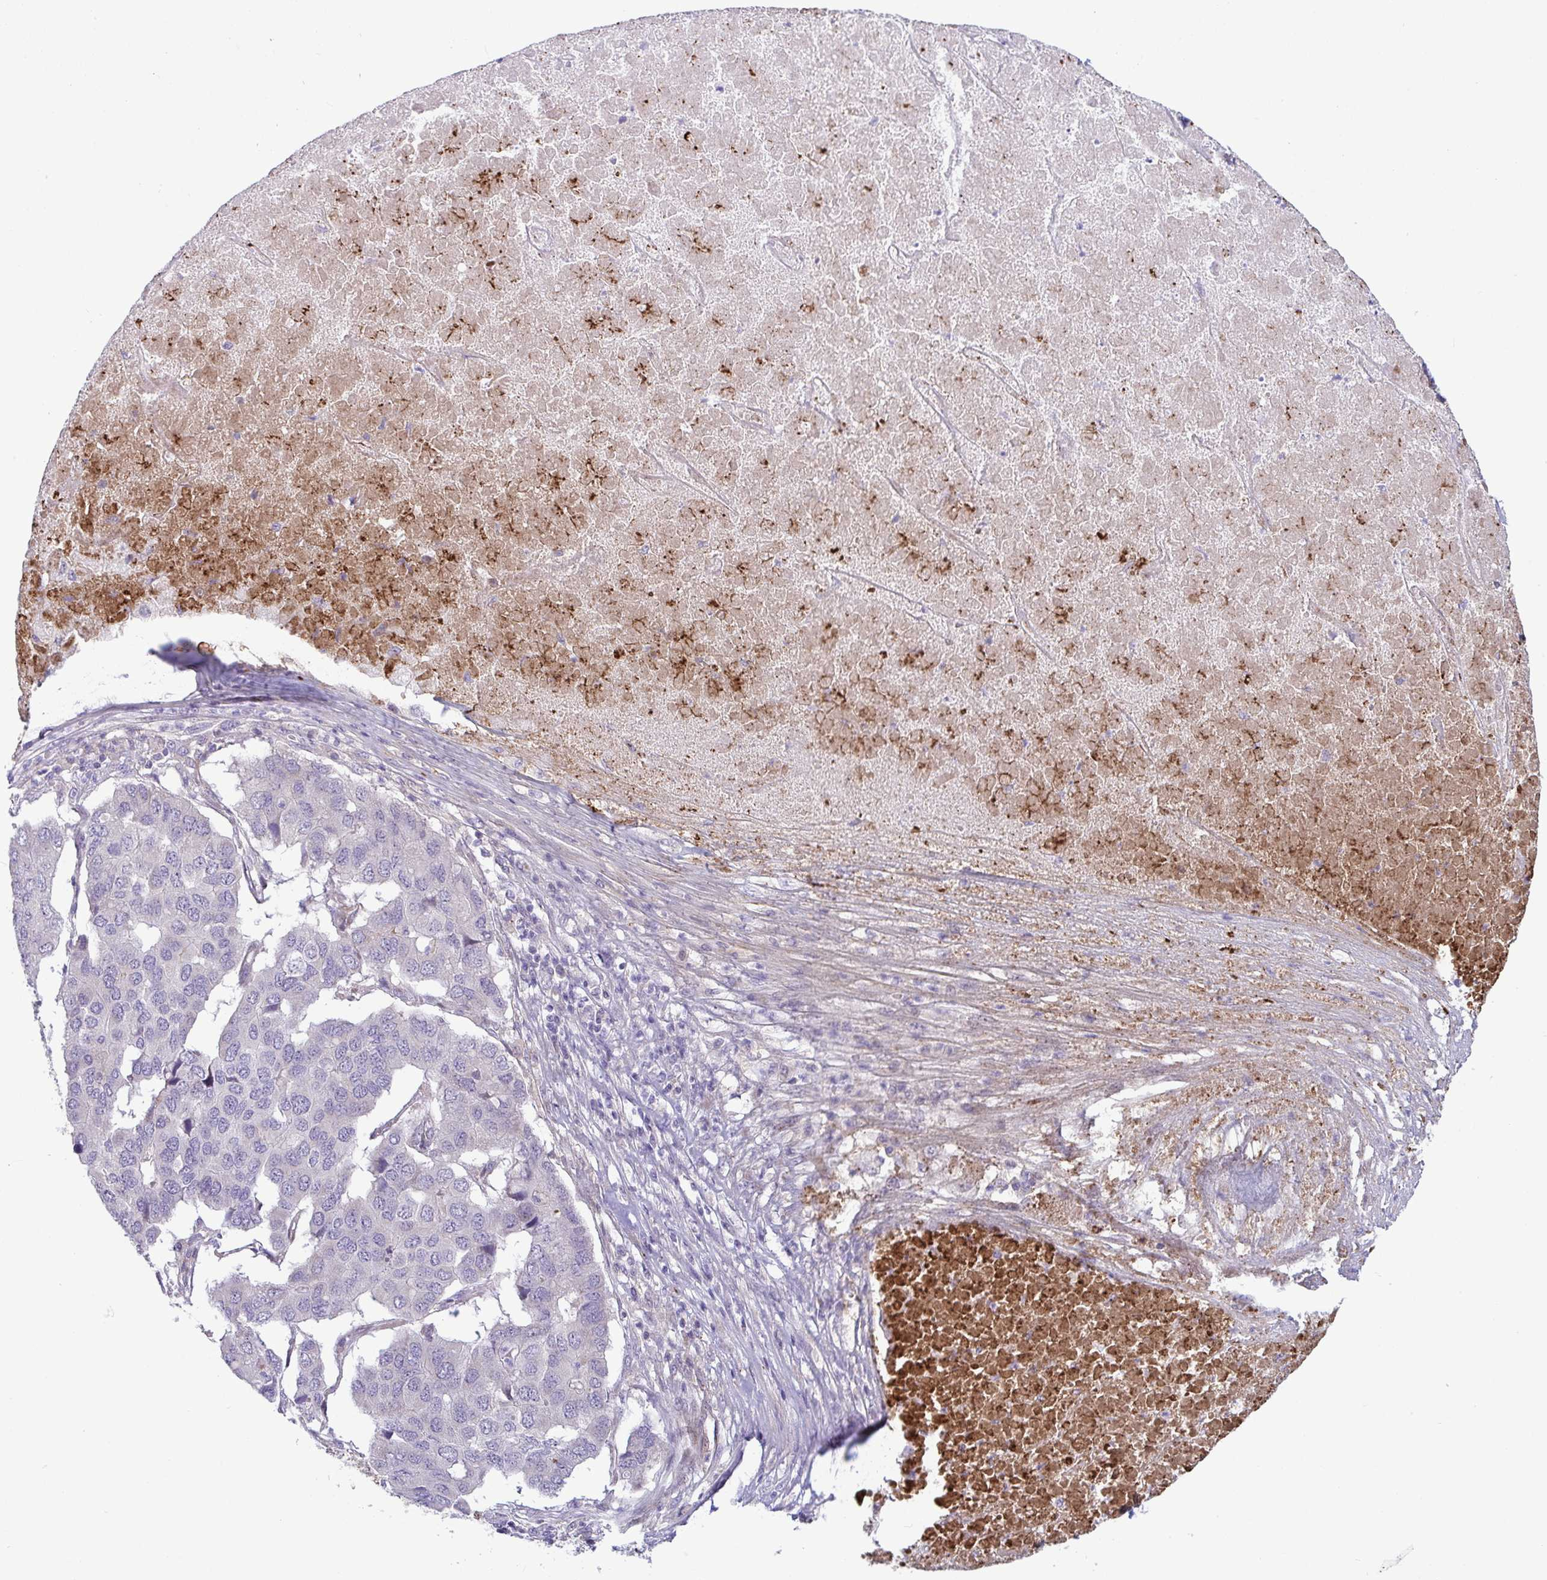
{"staining": {"intensity": "negative", "quantity": "none", "location": "none"}, "tissue": "pancreatic cancer", "cell_type": "Tumor cells", "image_type": "cancer", "snomed": [{"axis": "morphology", "description": "Adenocarcinoma, NOS"}, {"axis": "topography", "description": "Pancreas"}], "caption": "DAB (3,3'-diaminobenzidine) immunohistochemical staining of human adenocarcinoma (pancreatic) exhibits no significant positivity in tumor cells.", "gene": "IL37", "patient": {"sex": "male", "age": 50}}